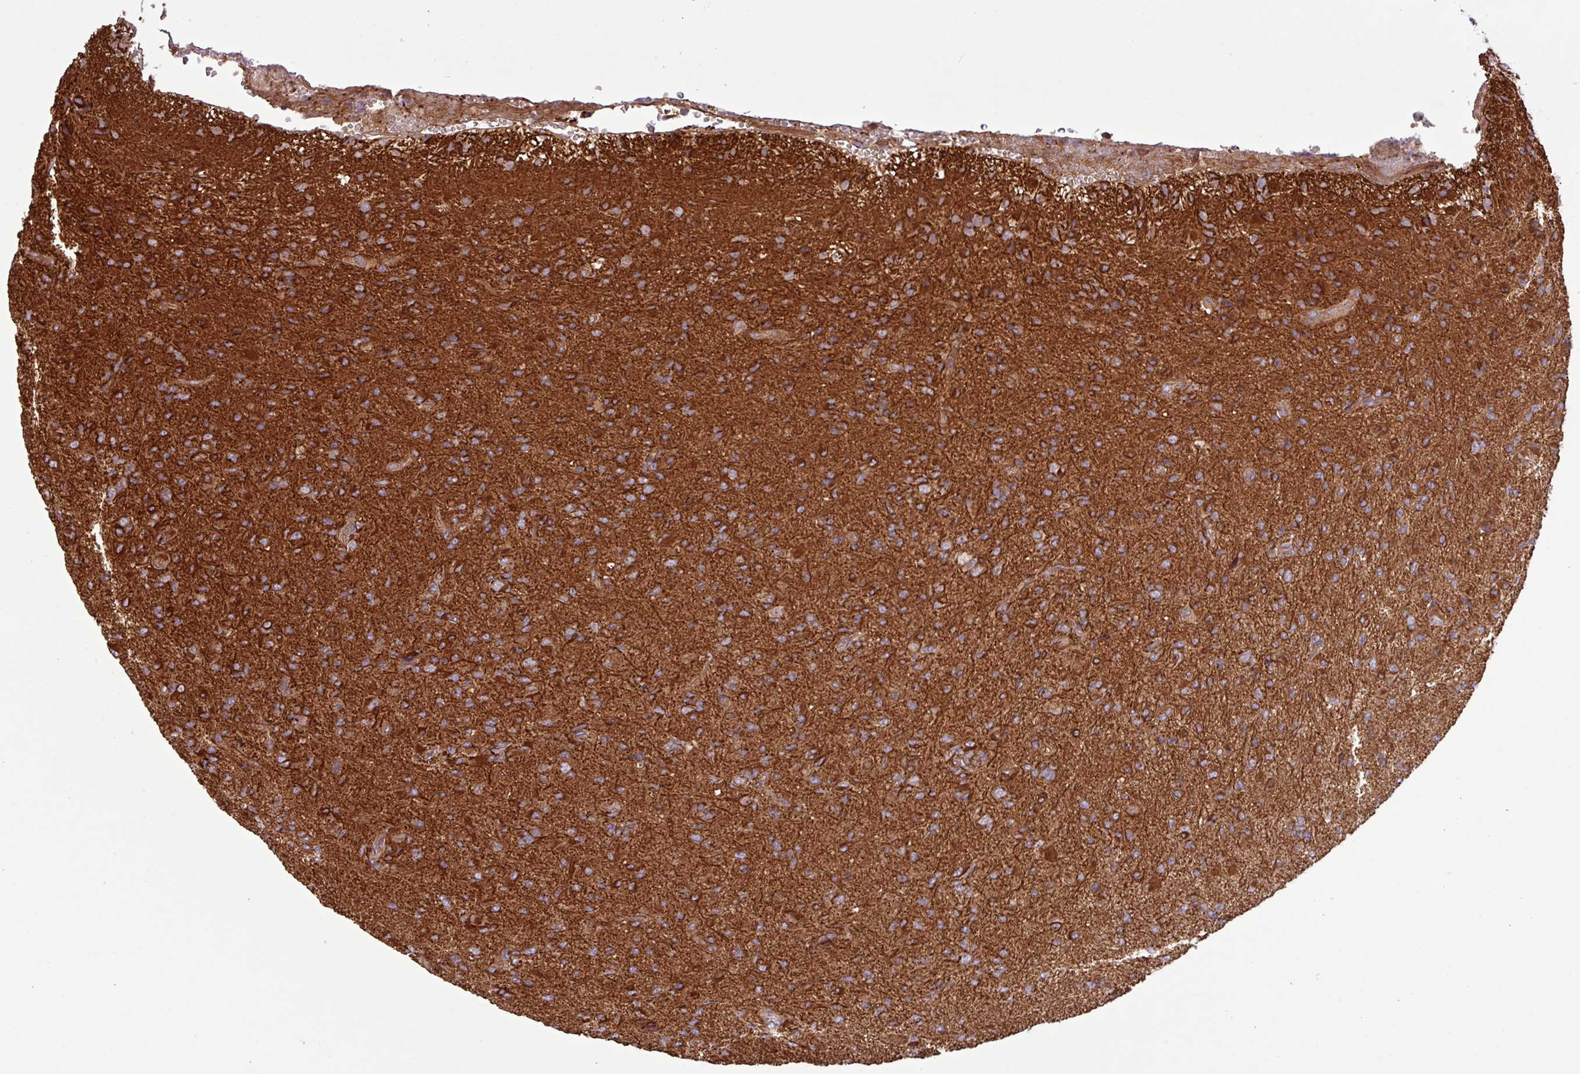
{"staining": {"intensity": "strong", "quantity": "25%-75%", "location": "cytoplasmic/membranous"}, "tissue": "glioma", "cell_type": "Tumor cells", "image_type": "cancer", "snomed": [{"axis": "morphology", "description": "Glioma, malignant, High grade"}, {"axis": "topography", "description": "Brain"}], "caption": "High-grade glioma (malignant) stained for a protein (brown) demonstrates strong cytoplasmic/membranous positive expression in approximately 25%-75% of tumor cells.", "gene": "RAB19", "patient": {"sex": "male", "age": 36}}